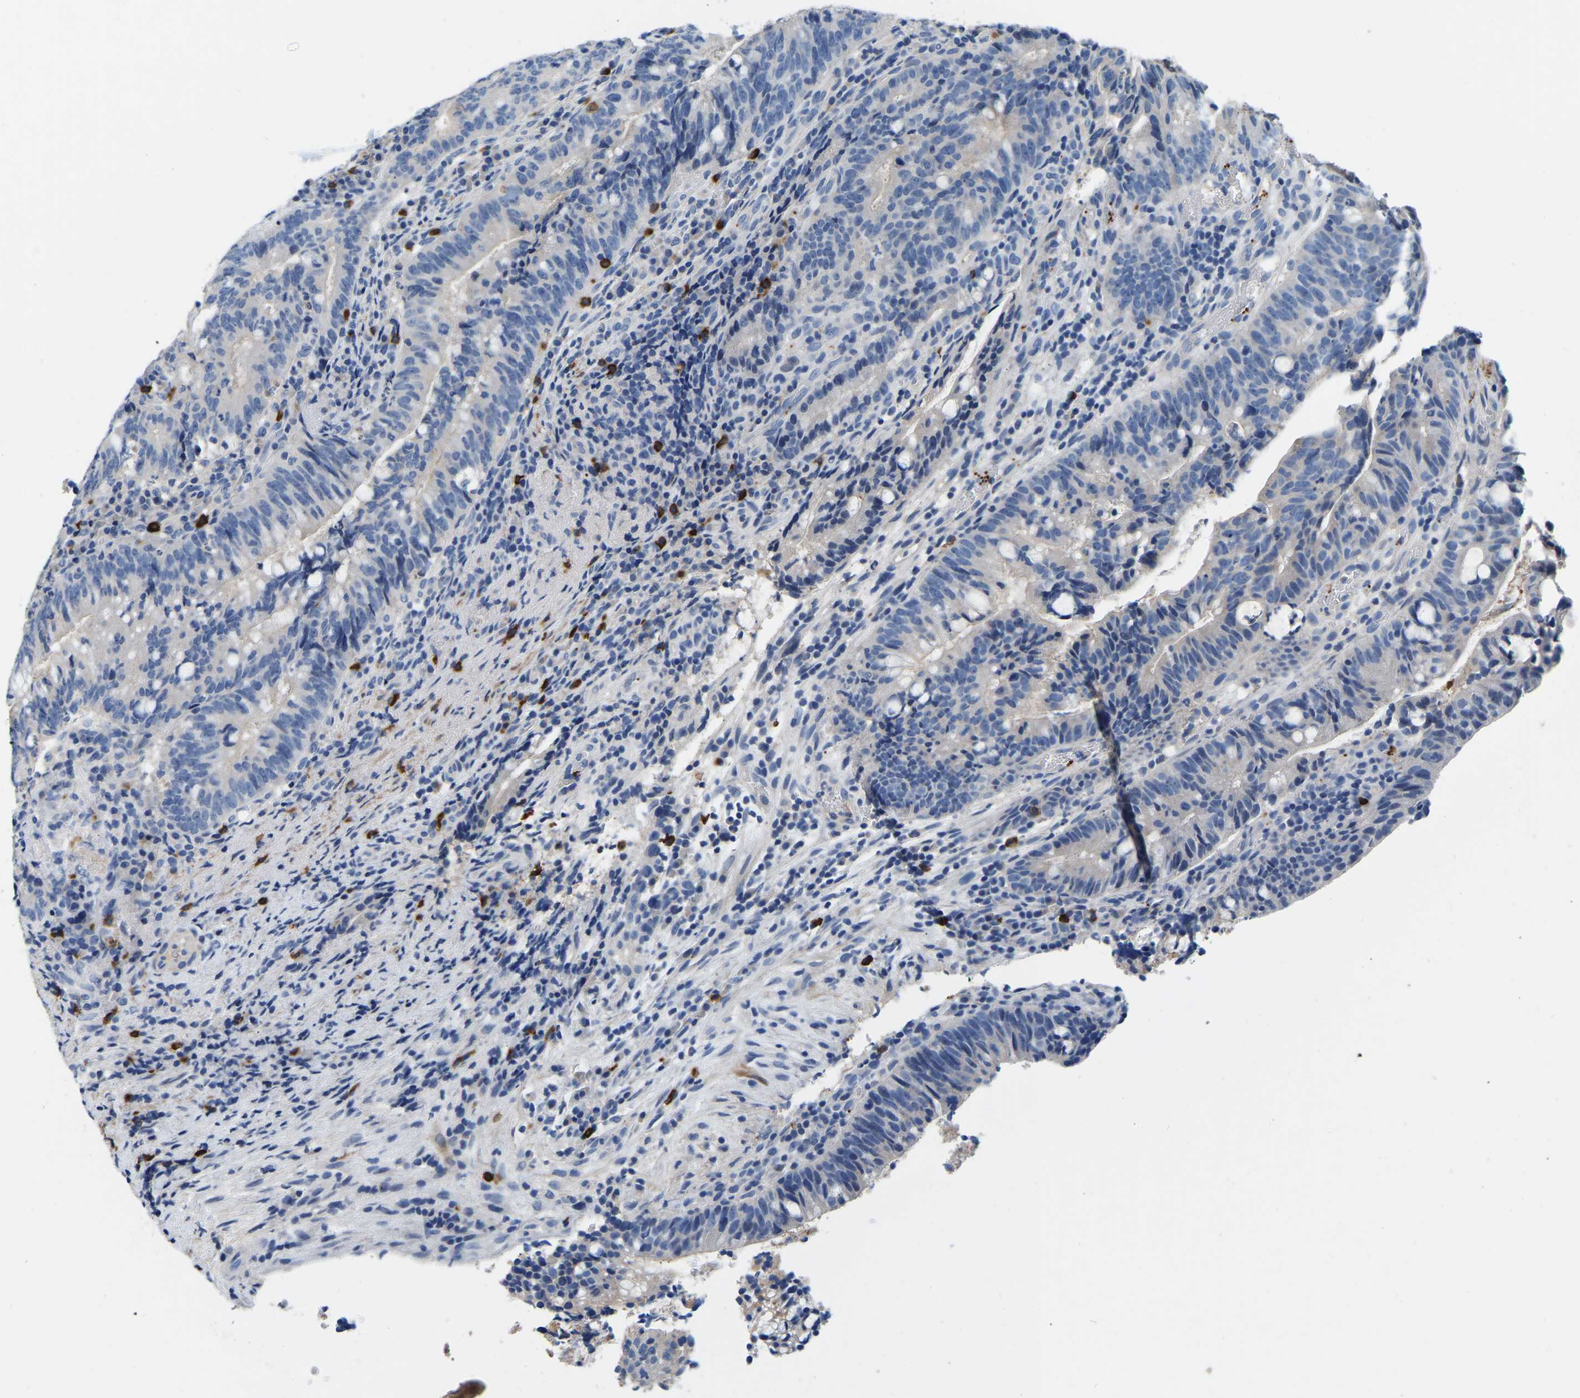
{"staining": {"intensity": "negative", "quantity": "none", "location": "none"}, "tissue": "colorectal cancer", "cell_type": "Tumor cells", "image_type": "cancer", "snomed": [{"axis": "morphology", "description": "Adenocarcinoma, NOS"}, {"axis": "topography", "description": "Colon"}], "caption": "This is an immunohistochemistry image of human colorectal adenocarcinoma. There is no positivity in tumor cells.", "gene": "RAB27B", "patient": {"sex": "female", "age": 66}}